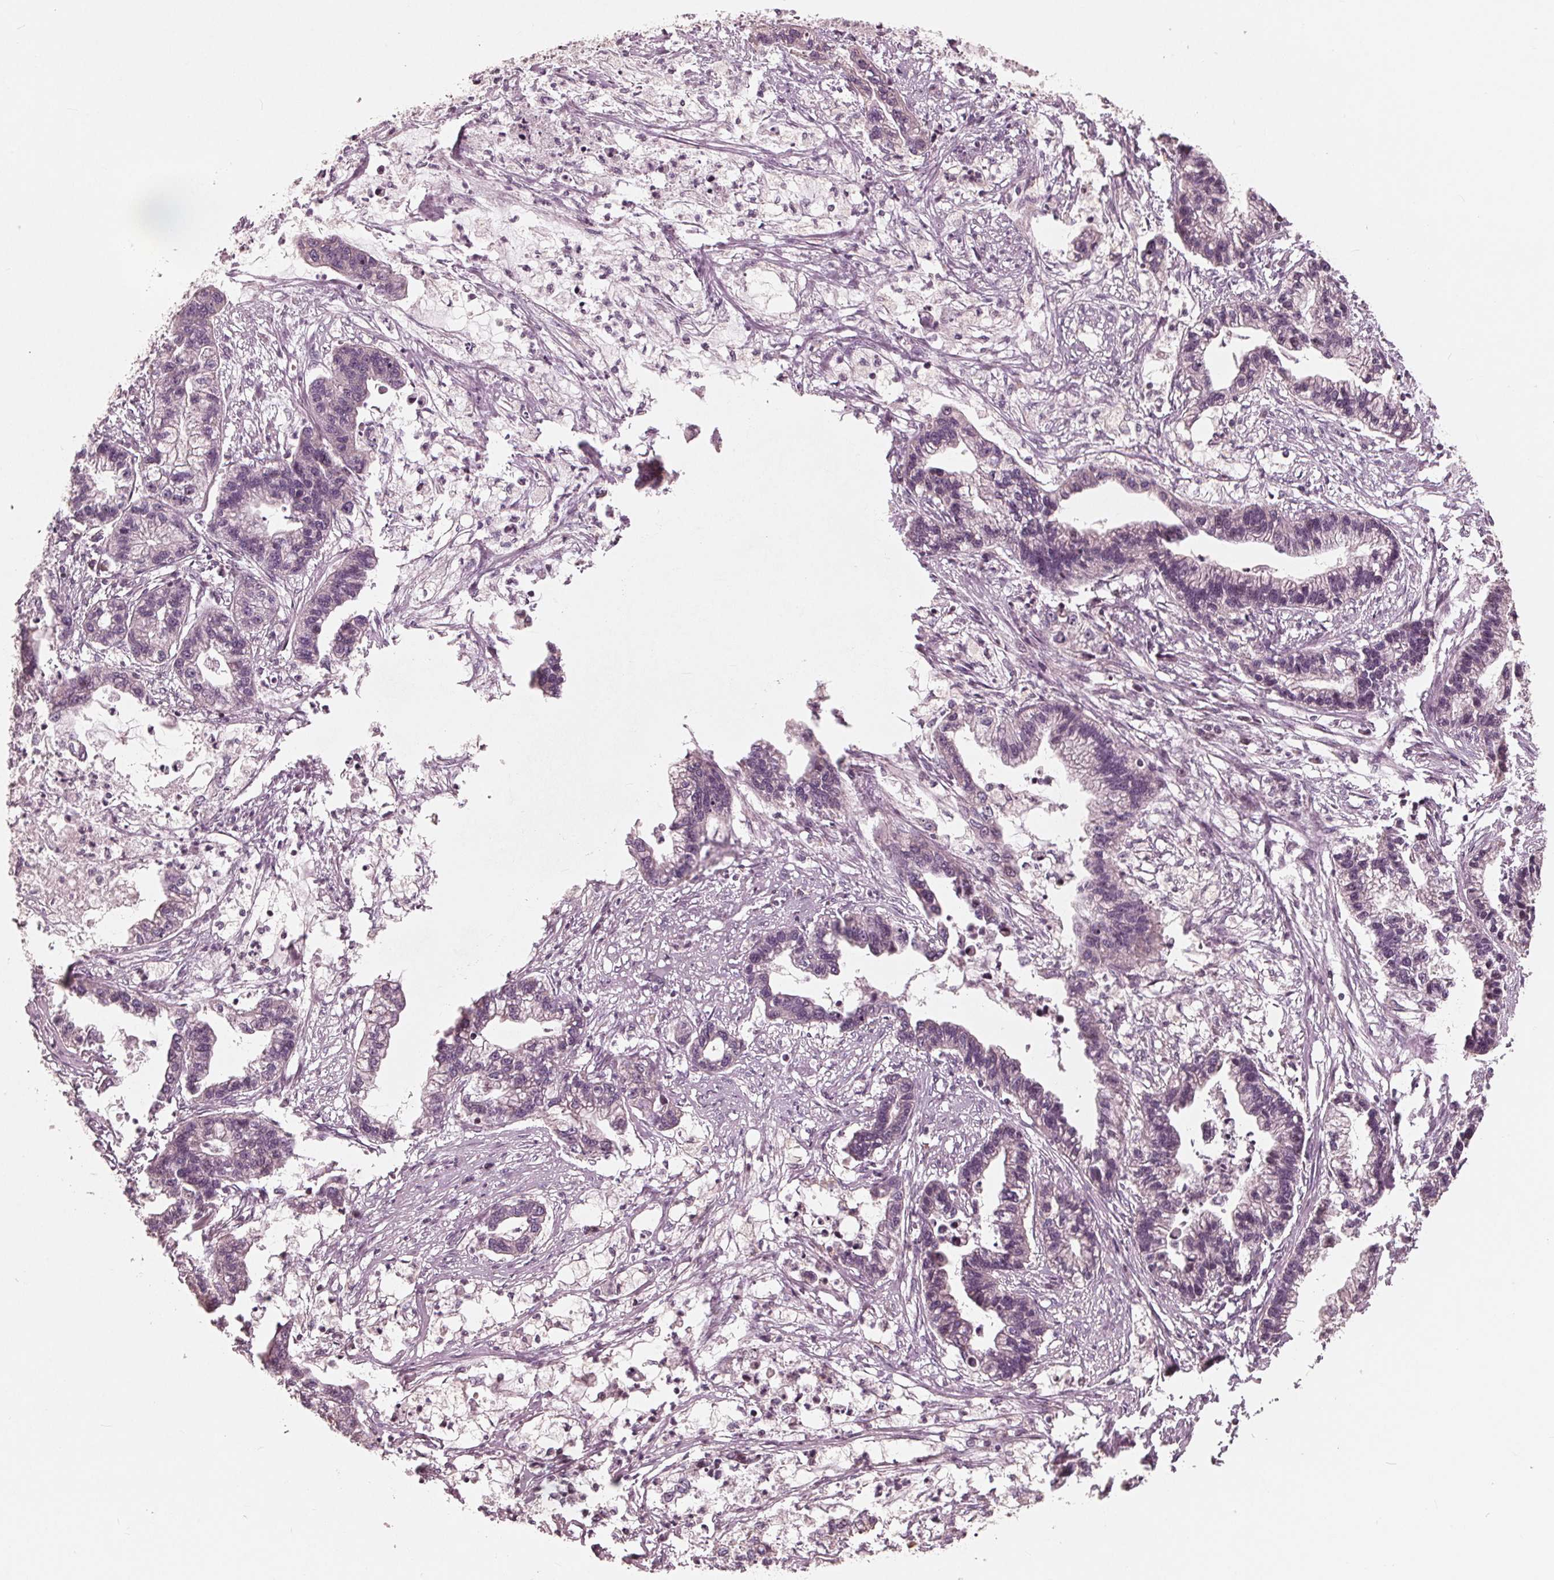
{"staining": {"intensity": "negative", "quantity": "none", "location": "none"}, "tissue": "stomach cancer", "cell_type": "Tumor cells", "image_type": "cancer", "snomed": [{"axis": "morphology", "description": "Adenocarcinoma, NOS"}, {"axis": "topography", "description": "Stomach"}], "caption": "Adenocarcinoma (stomach) was stained to show a protein in brown. There is no significant staining in tumor cells.", "gene": "NUP210", "patient": {"sex": "male", "age": 83}}